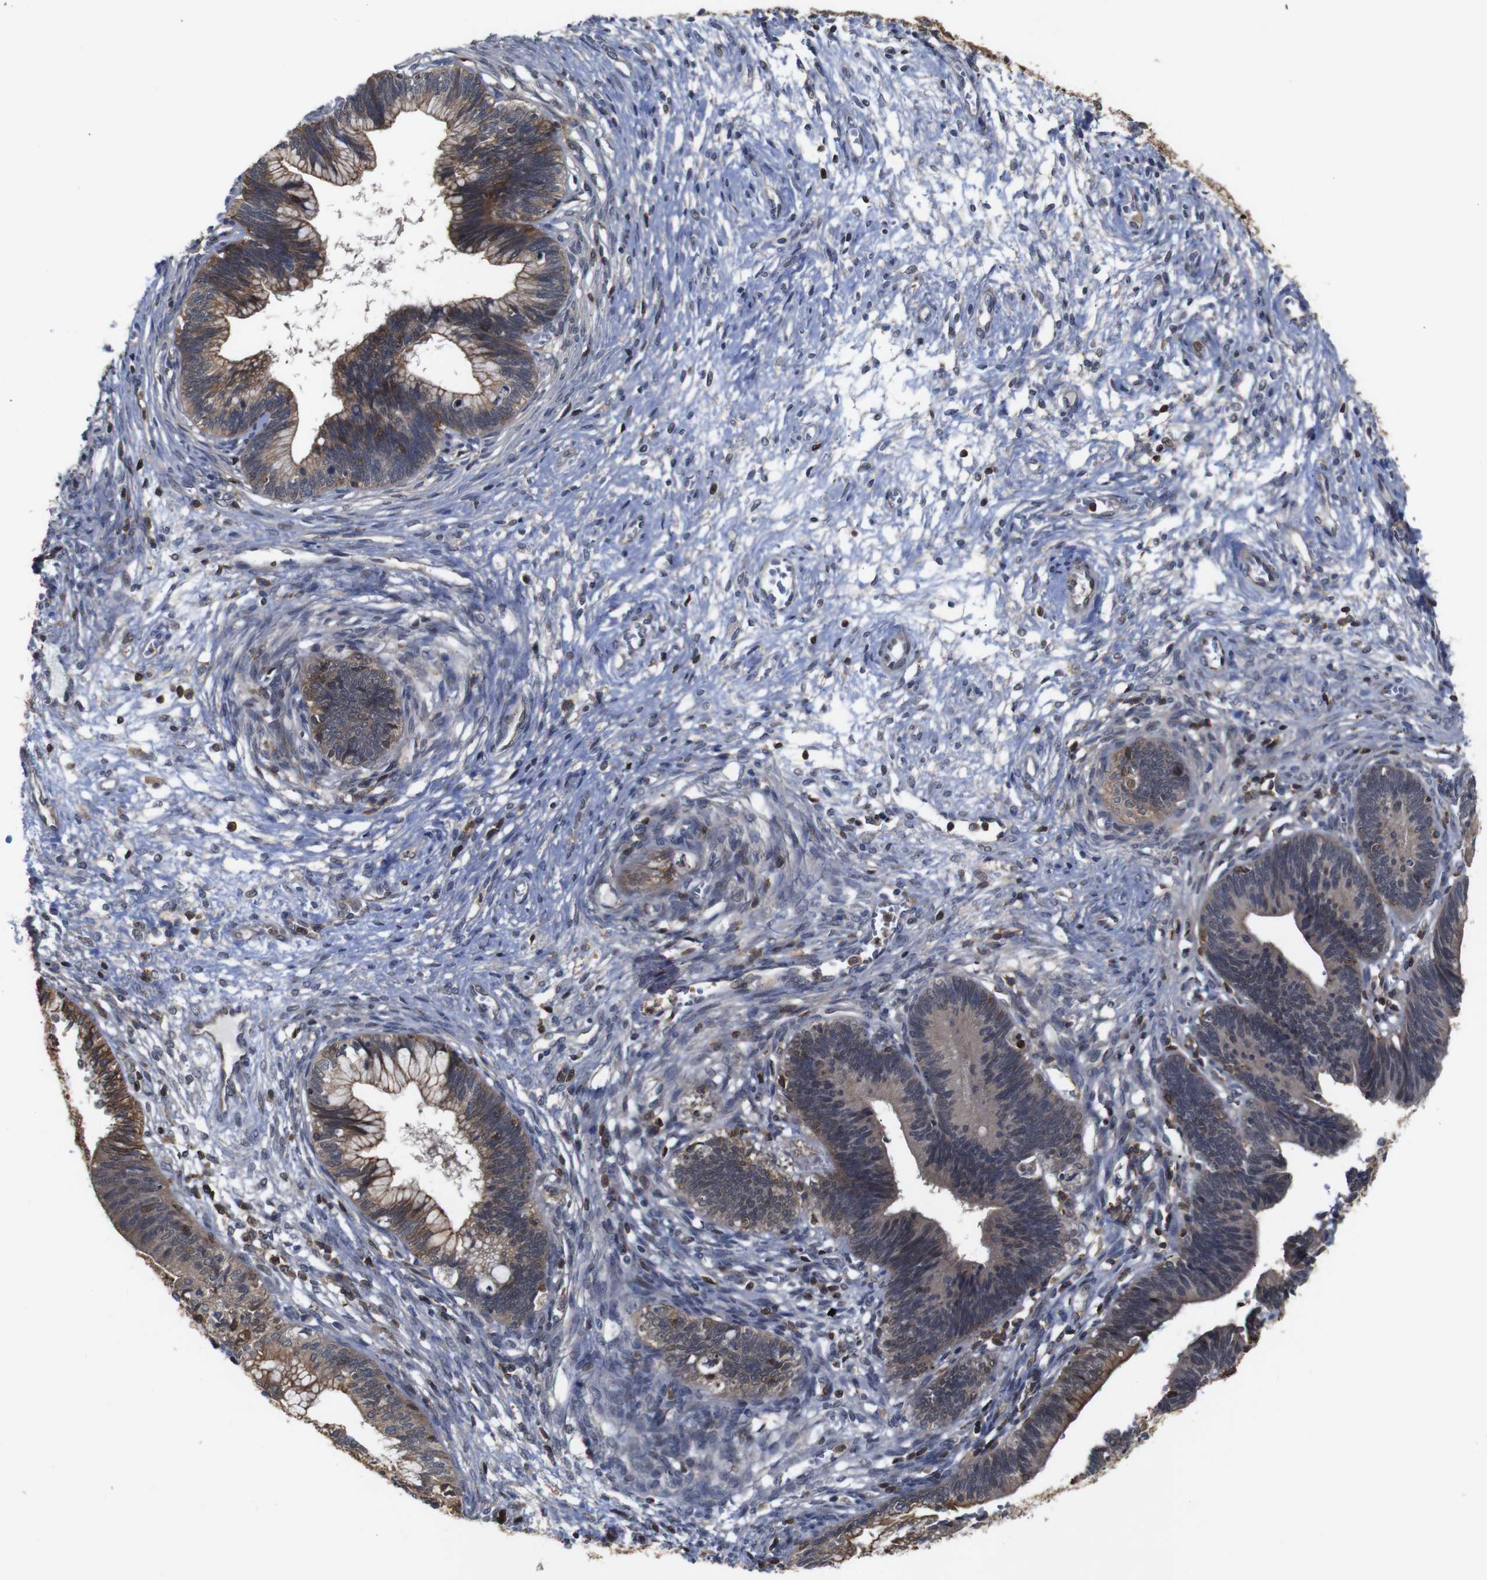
{"staining": {"intensity": "moderate", "quantity": ">75%", "location": "cytoplasmic/membranous"}, "tissue": "cervical cancer", "cell_type": "Tumor cells", "image_type": "cancer", "snomed": [{"axis": "morphology", "description": "Adenocarcinoma, NOS"}, {"axis": "topography", "description": "Cervix"}], "caption": "The histopathology image displays immunohistochemical staining of cervical adenocarcinoma. There is moderate cytoplasmic/membranous positivity is identified in approximately >75% of tumor cells.", "gene": "BRWD3", "patient": {"sex": "female", "age": 44}}